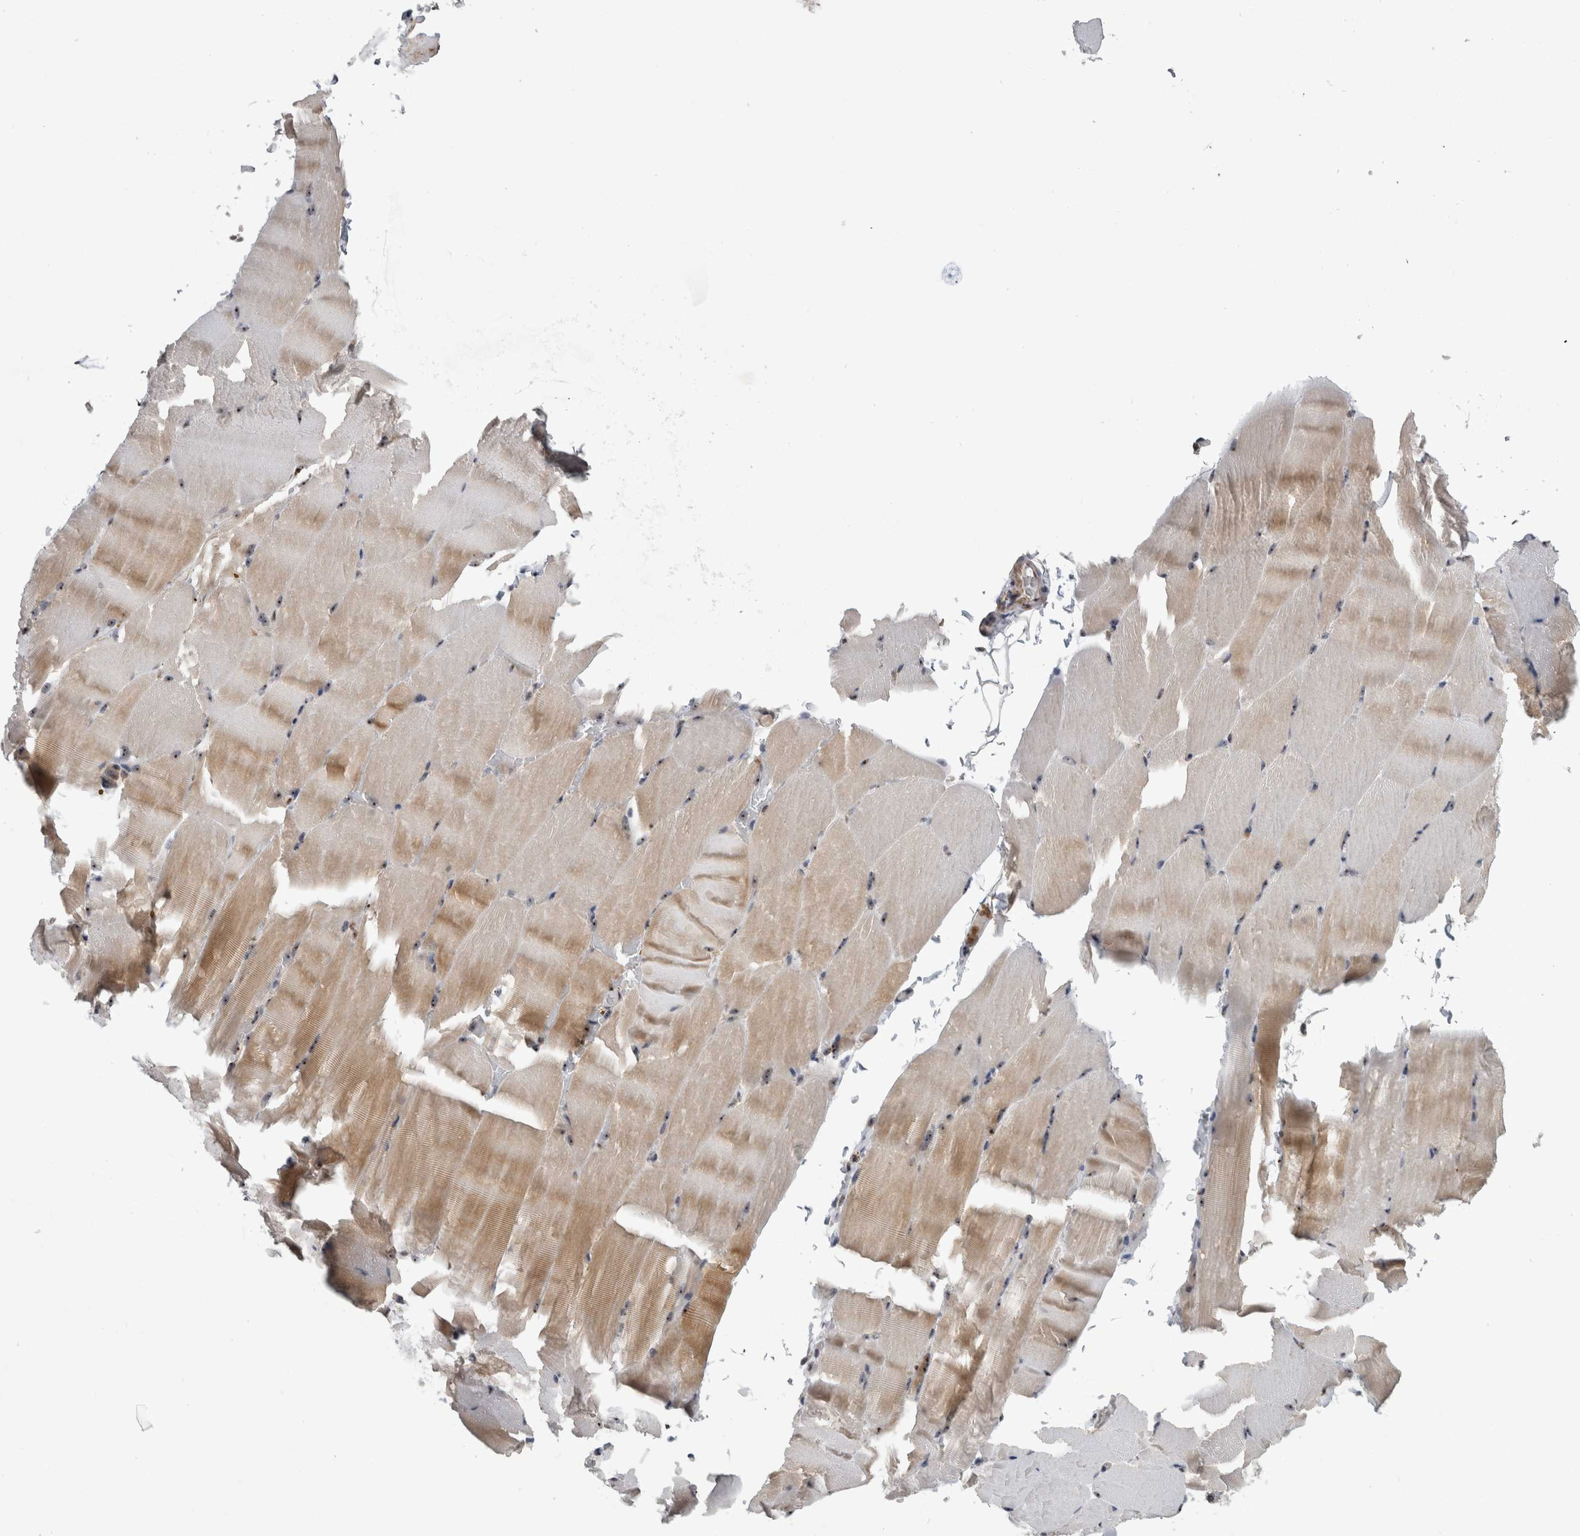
{"staining": {"intensity": "moderate", "quantity": "<25%", "location": "cytoplasmic/membranous"}, "tissue": "skeletal muscle", "cell_type": "Myocytes", "image_type": "normal", "snomed": [{"axis": "morphology", "description": "Normal tissue, NOS"}, {"axis": "topography", "description": "Skeletal muscle"}, {"axis": "topography", "description": "Parathyroid gland"}], "caption": "Immunohistochemistry (IHC) image of benign skeletal muscle stained for a protein (brown), which exhibits low levels of moderate cytoplasmic/membranous expression in approximately <25% of myocytes.", "gene": "TDRD7", "patient": {"sex": "female", "age": 37}}